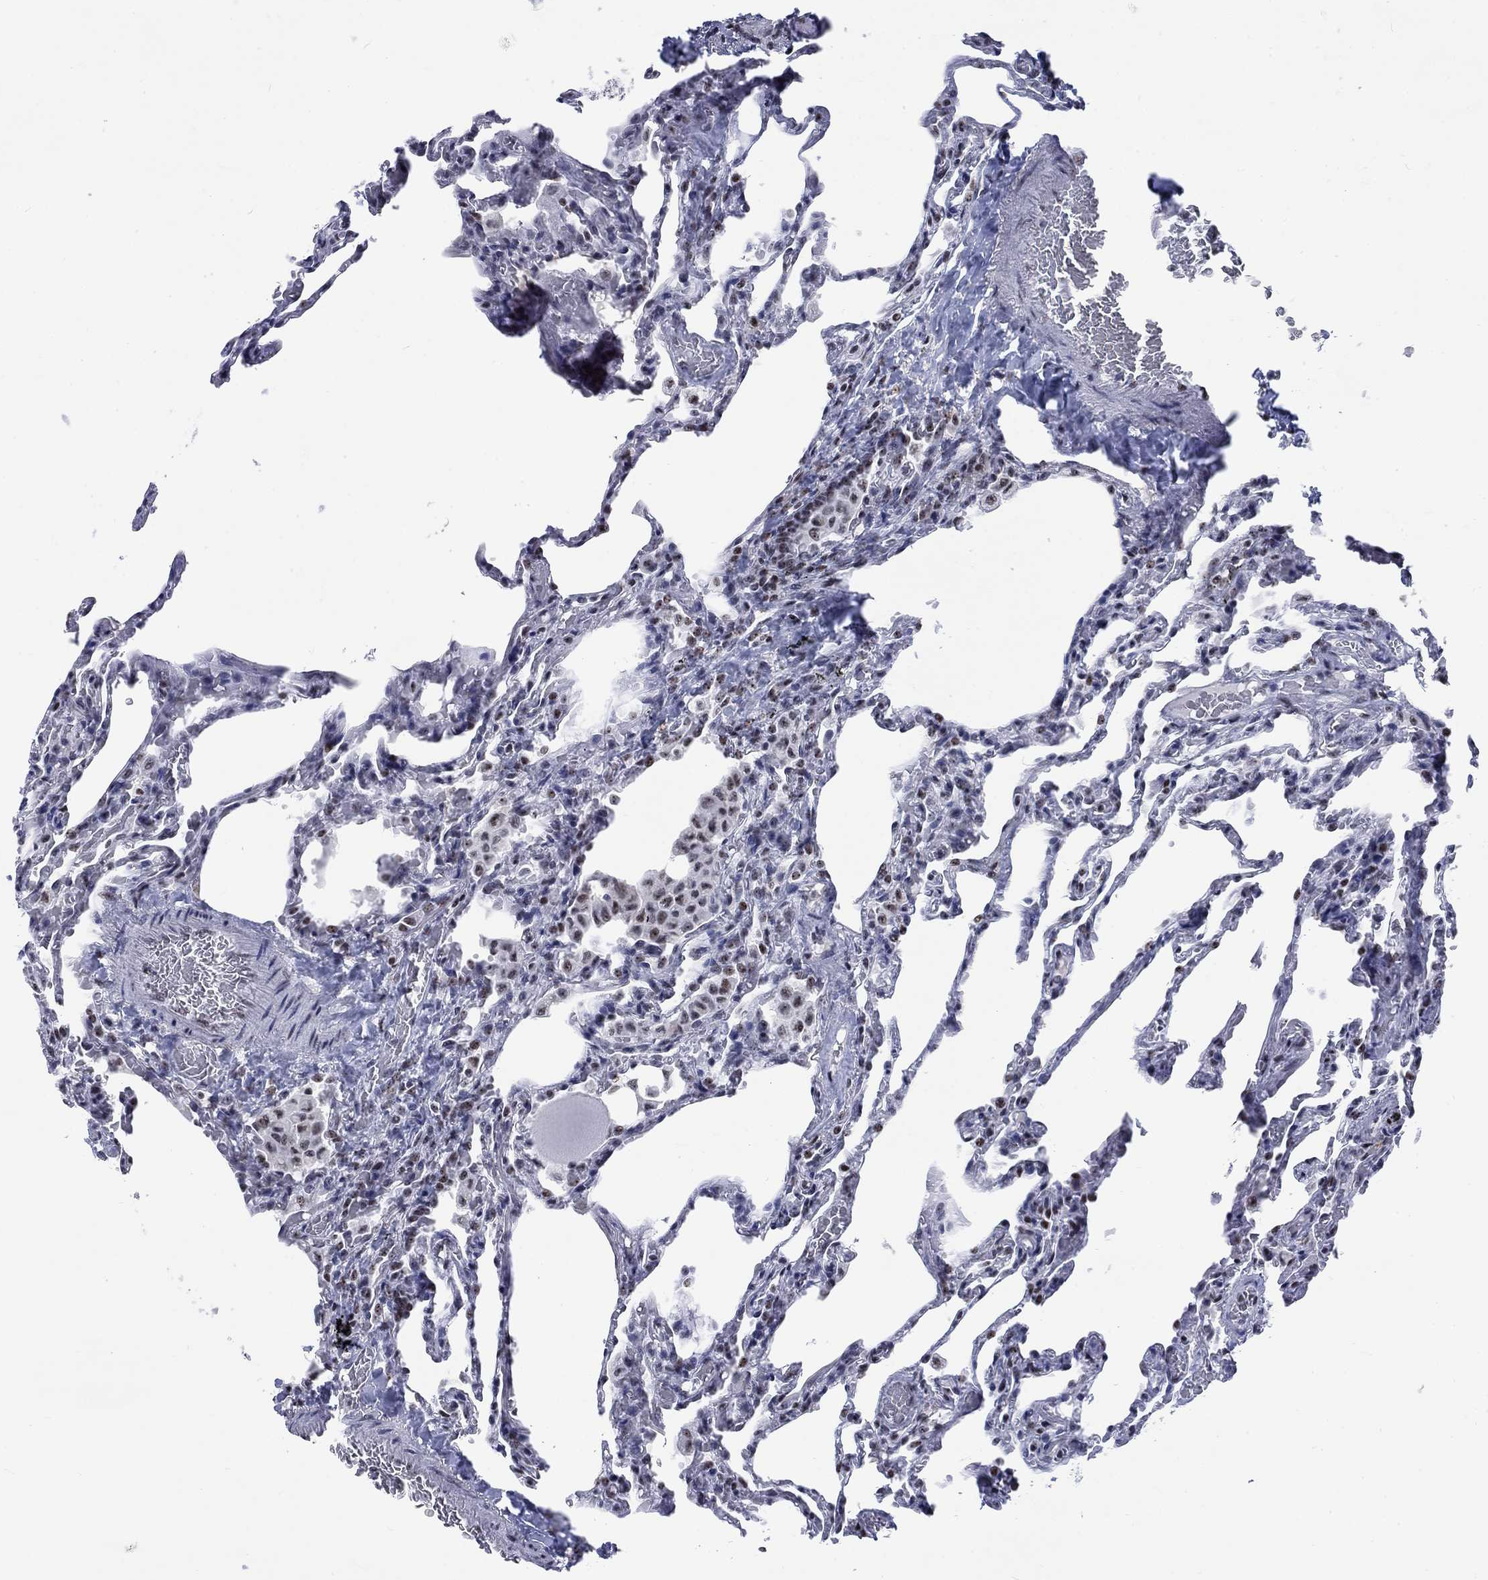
{"staining": {"intensity": "moderate", "quantity": "<25%", "location": "nuclear"}, "tissue": "lung", "cell_type": "Alveolar cells", "image_type": "normal", "snomed": [{"axis": "morphology", "description": "Normal tissue, NOS"}, {"axis": "topography", "description": "Lung"}], "caption": "Protein staining displays moderate nuclear positivity in about <25% of alveolar cells in unremarkable lung. (DAB (3,3'-diaminobenzidine) = brown stain, brightfield microscopy at high magnification).", "gene": "CSRNP3", "patient": {"sex": "female", "age": 43}}